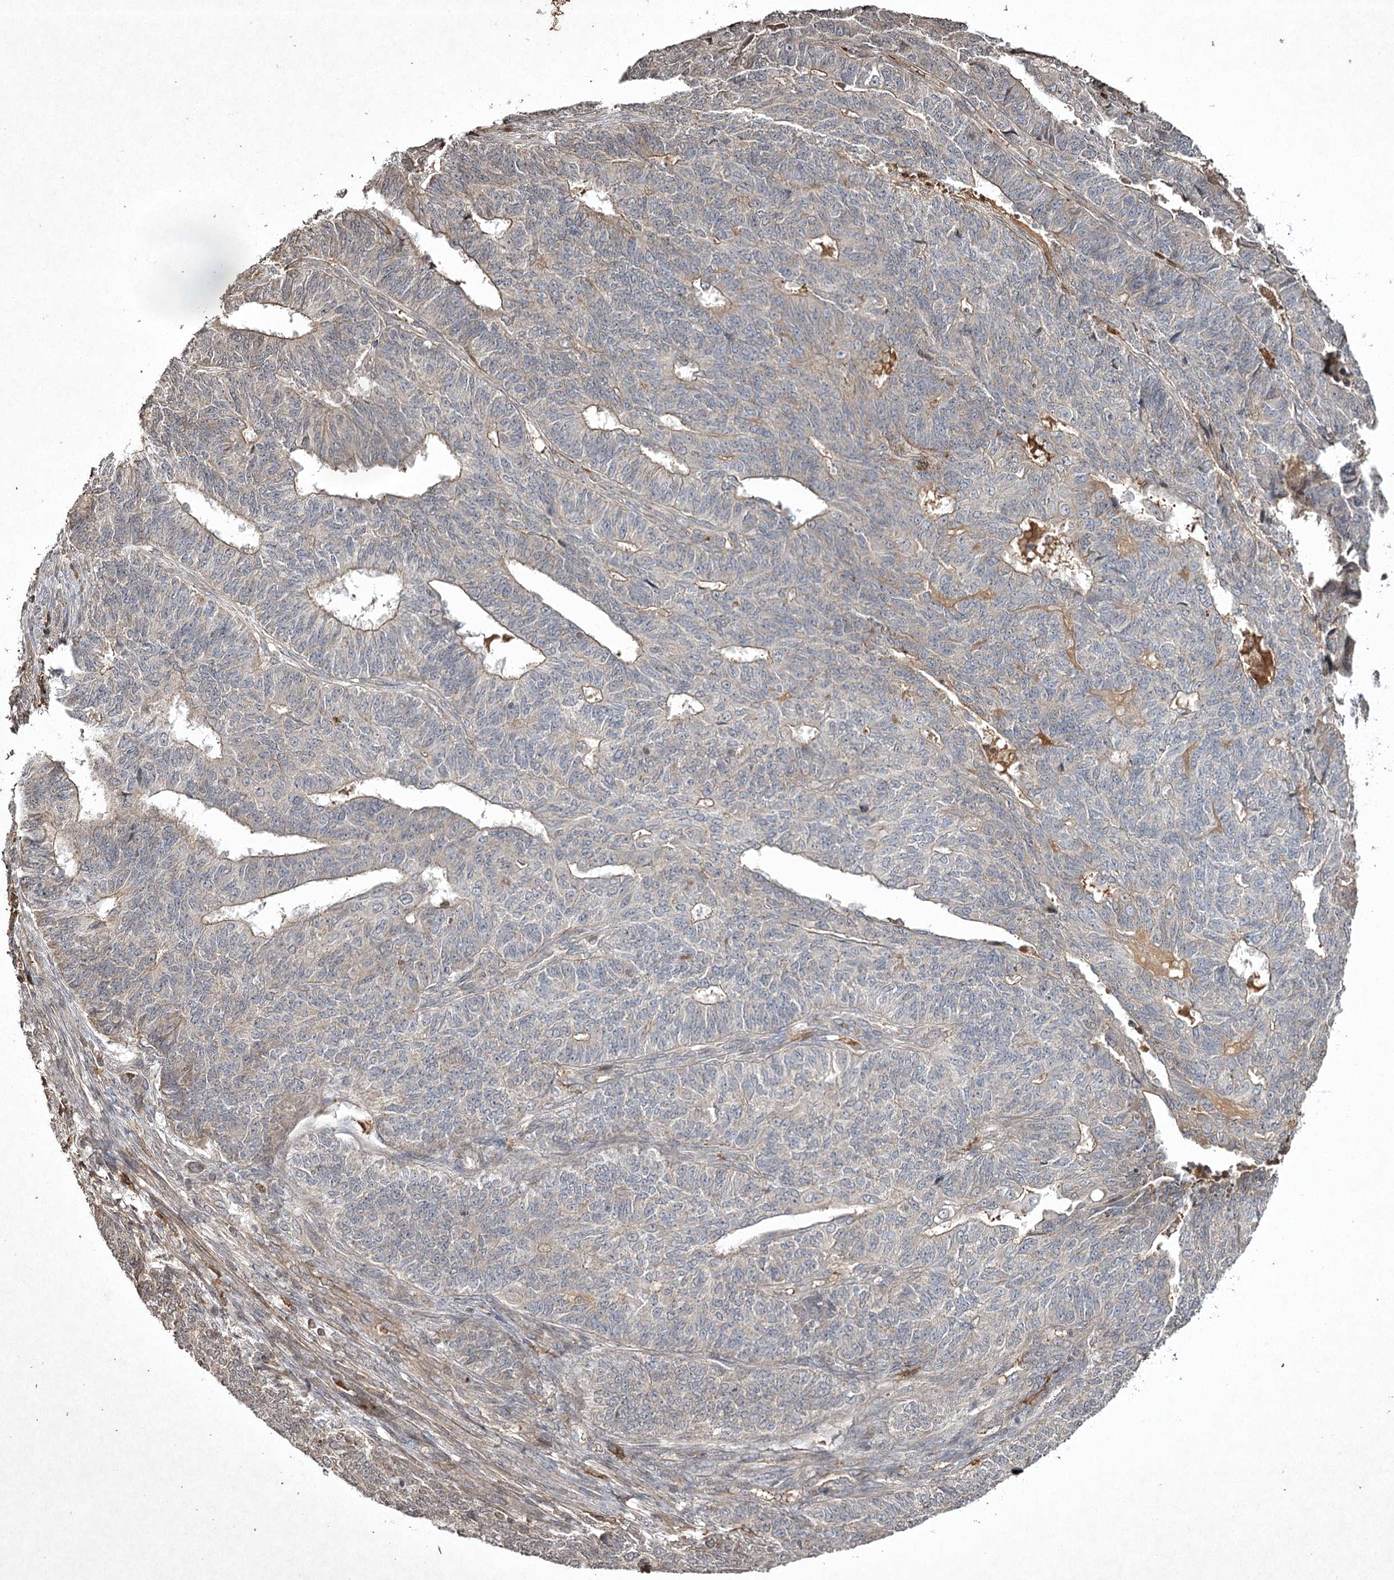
{"staining": {"intensity": "negative", "quantity": "none", "location": "none"}, "tissue": "endometrial cancer", "cell_type": "Tumor cells", "image_type": "cancer", "snomed": [{"axis": "morphology", "description": "Adenocarcinoma, NOS"}, {"axis": "topography", "description": "Endometrium"}], "caption": "Immunohistochemistry (IHC) photomicrograph of human endometrial adenocarcinoma stained for a protein (brown), which demonstrates no positivity in tumor cells.", "gene": "CYP2B6", "patient": {"sex": "female", "age": 32}}